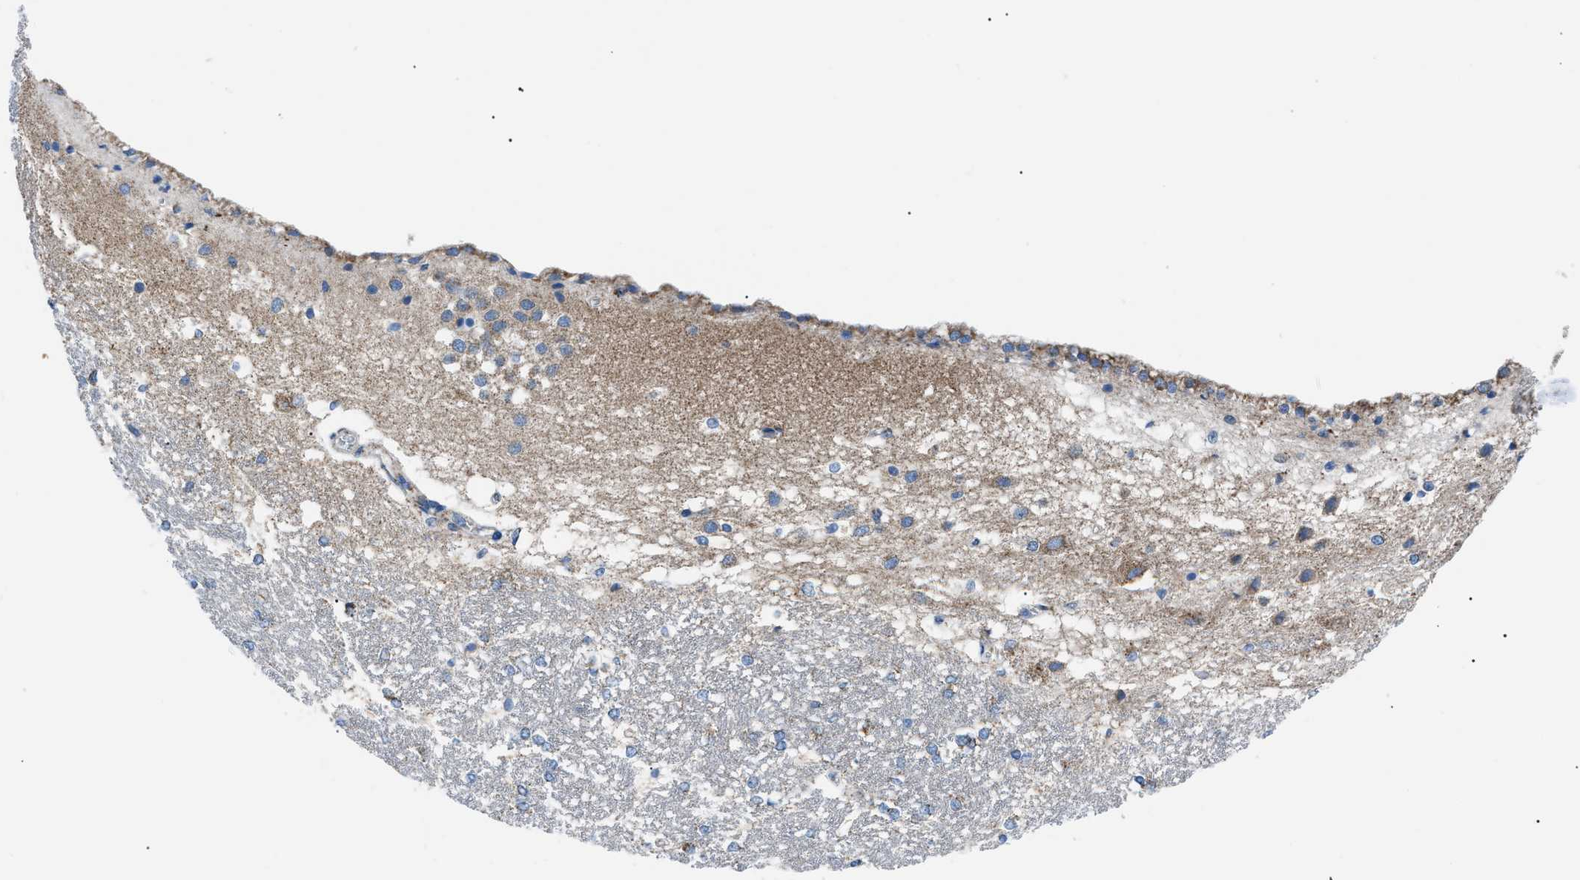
{"staining": {"intensity": "strong", "quantity": "<25%", "location": "cytoplasmic/membranous"}, "tissue": "hippocampus", "cell_type": "Glial cells", "image_type": "normal", "snomed": [{"axis": "morphology", "description": "Normal tissue, NOS"}, {"axis": "topography", "description": "Hippocampus"}], "caption": "Immunohistochemical staining of unremarkable human hippocampus demonstrates medium levels of strong cytoplasmic/membranous positivity in approximately <25% of glial cells. (DAB IHC, brown staining for protein, blue staining for nuclei).", "gene": "PHB2", "patient": {"sex": "female", "age": 19}}